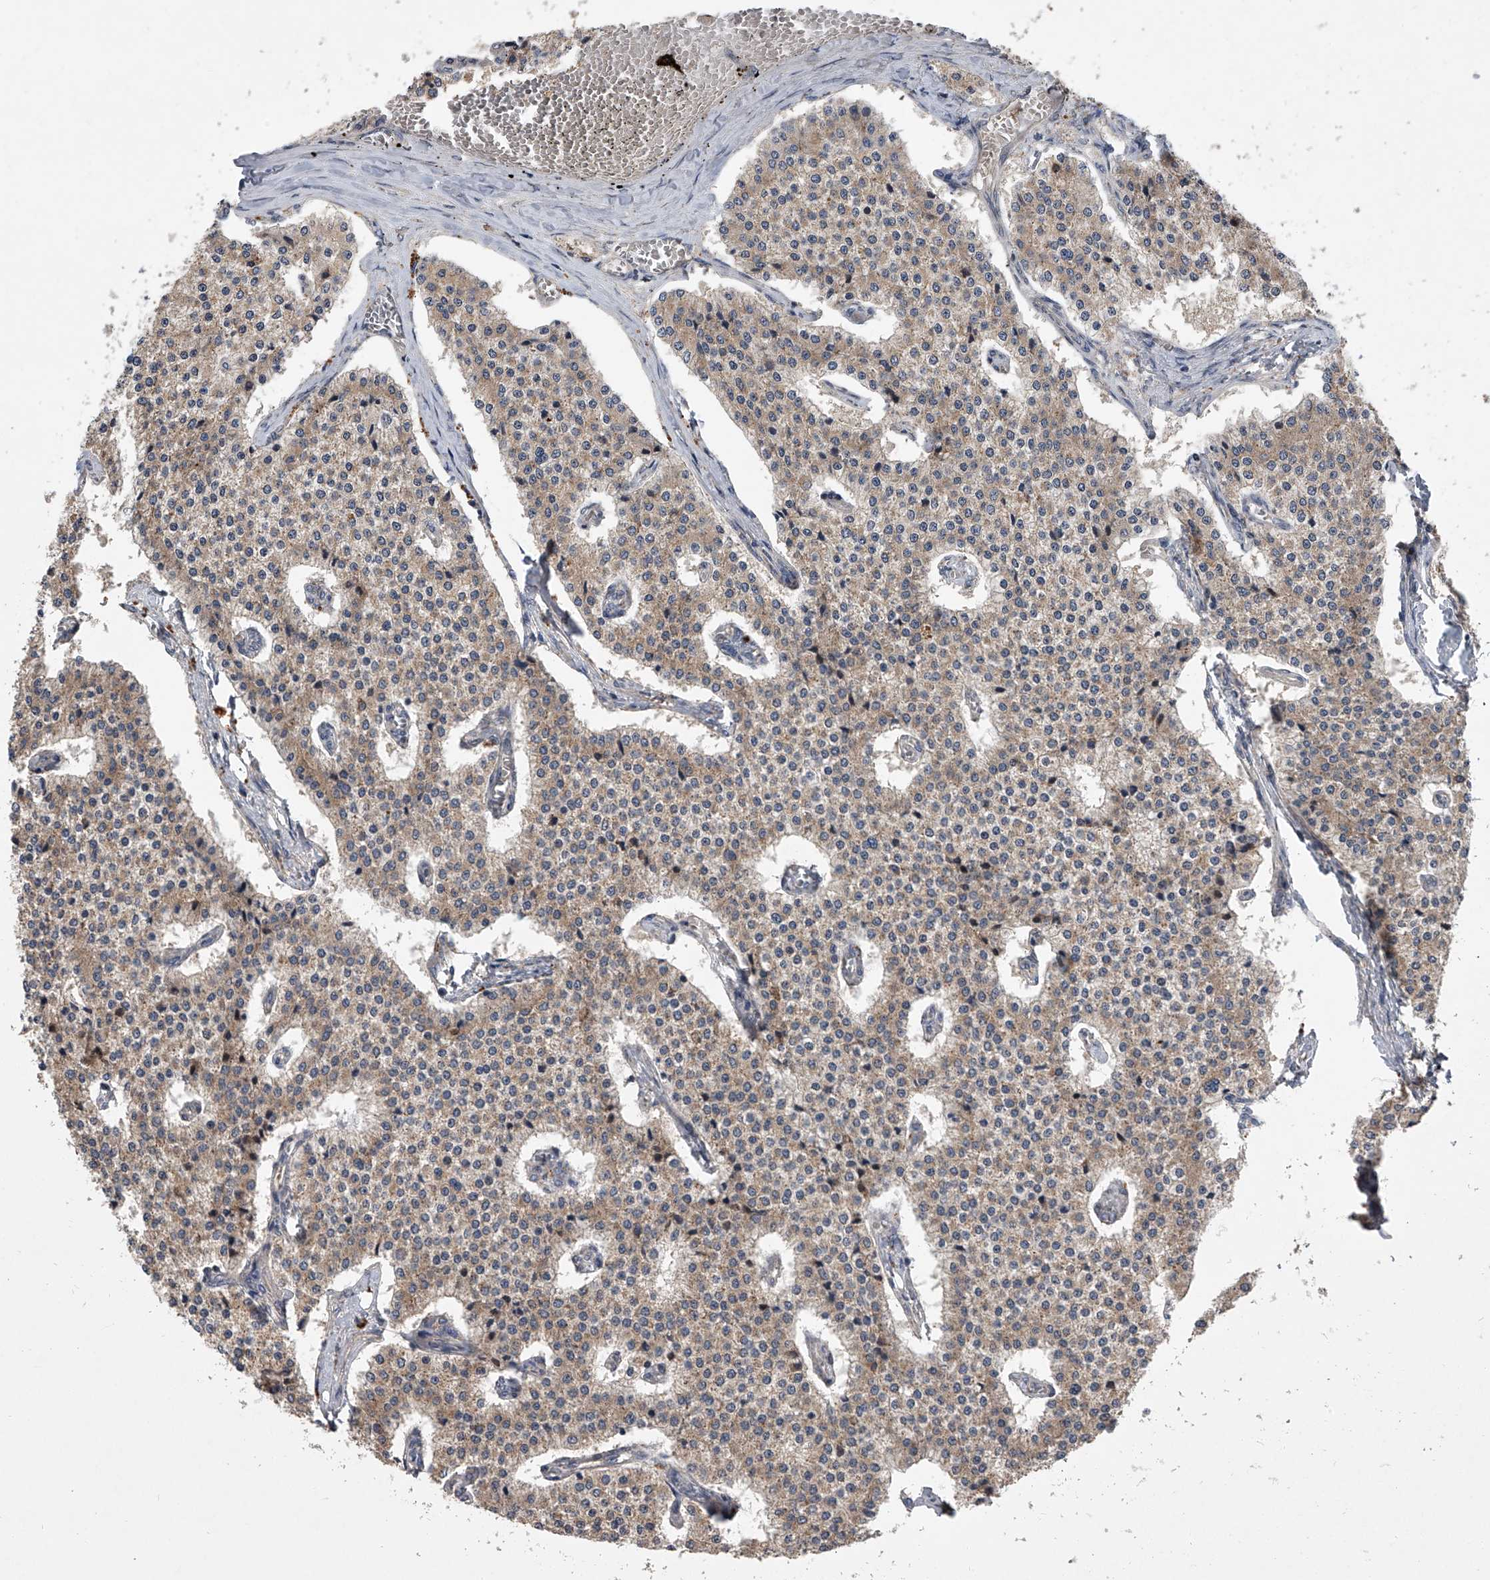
{"staining": {"intensity": "moderate", "quantity": ">75%", "location": "cytoplasmic/membranous"}, "tissue": "carcinoid", "cell_type": "Tumor cells", "image_type": "cancer", "snomed": [{"axis": "morphology", "description": "Carcinoid, malignant, NOS"}, {"axis": "topography", "description": "Colon"}], "caption": "Carcinoid stained with a brown dye demonstrates moderate cytoplasmic/membranous positive expression in about >75% of tumor cells.", "gene": "GEMIN8", "patient": {"sex": "female", "age": 52}}